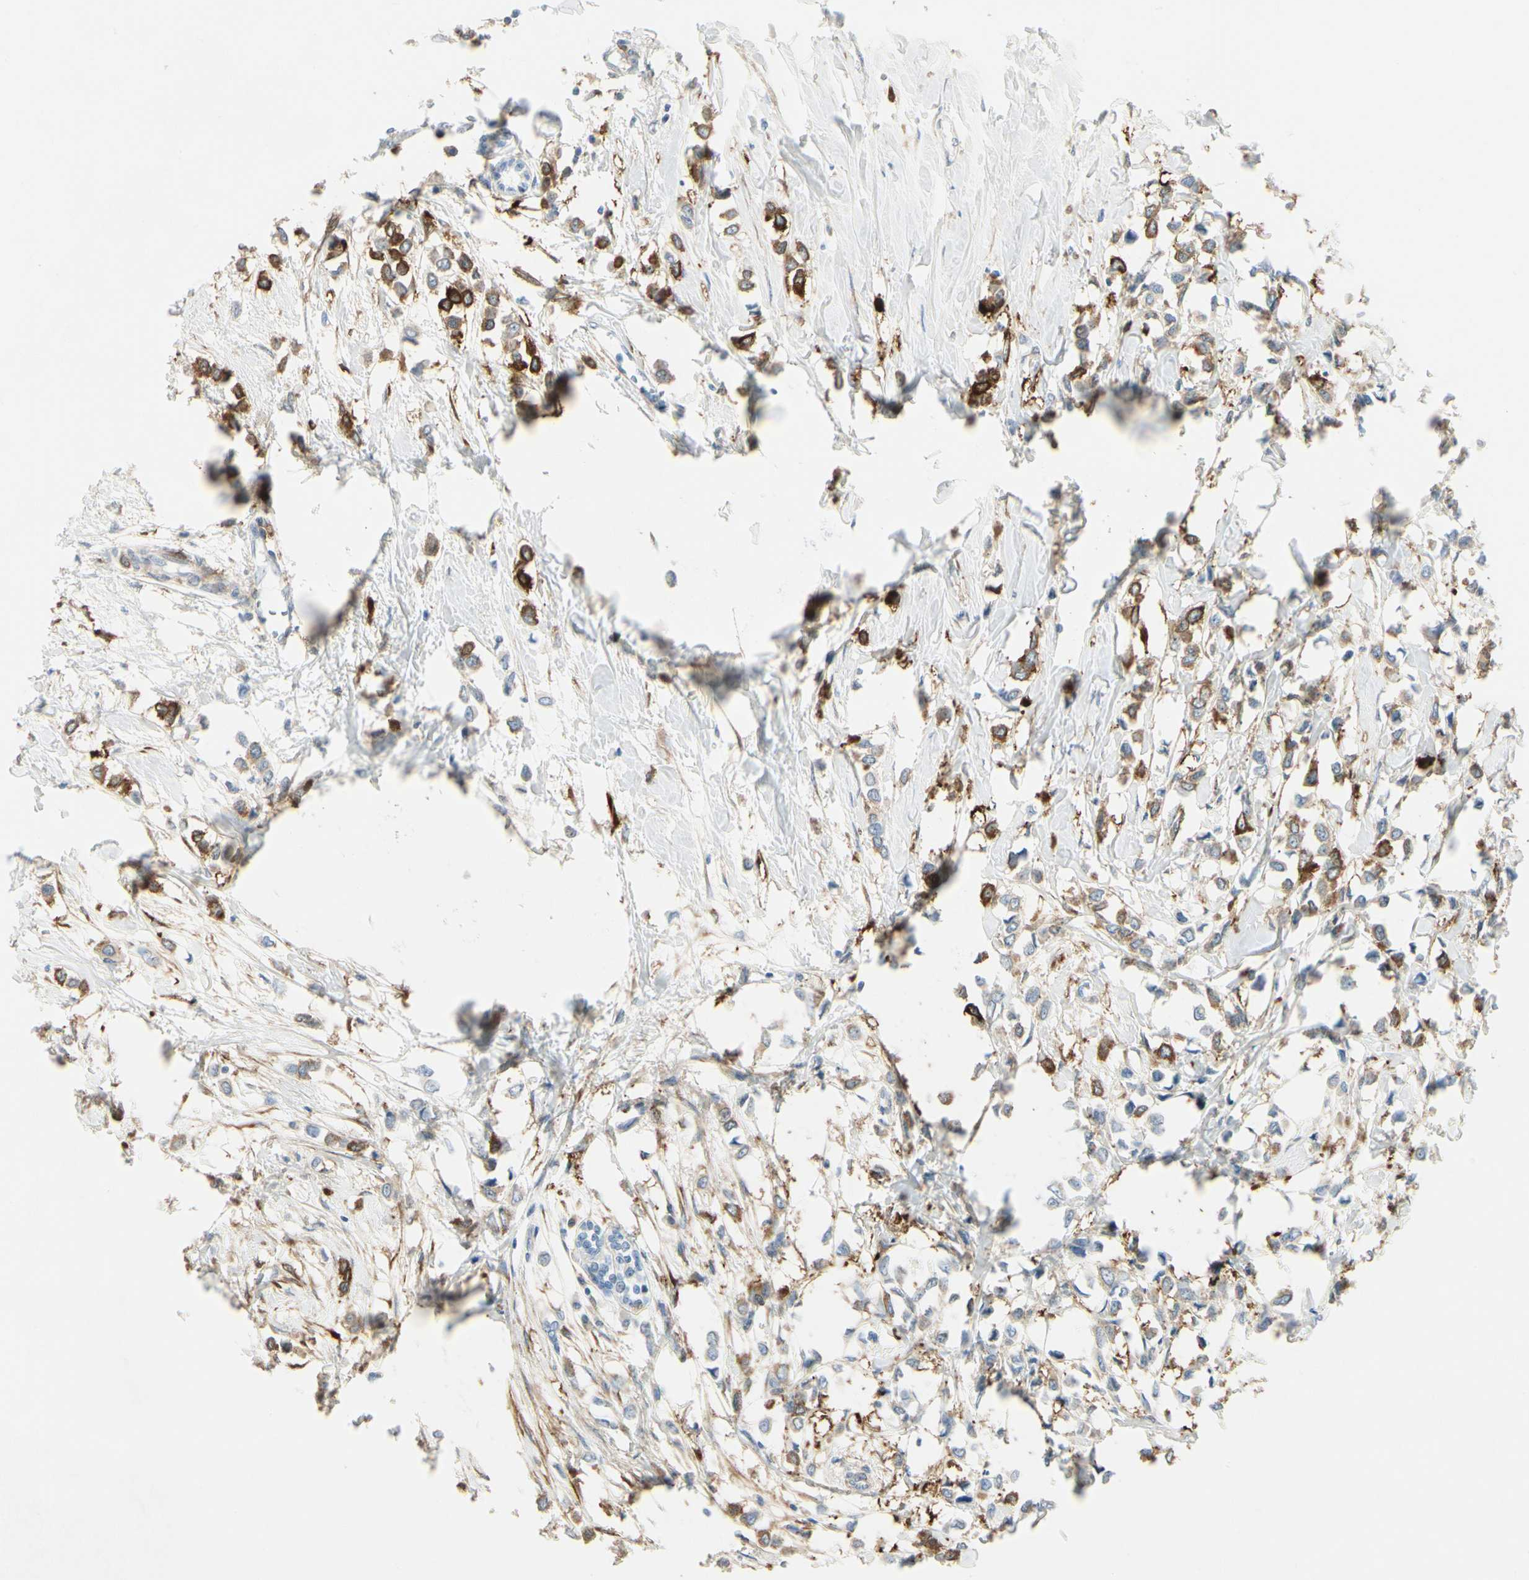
{"staining": {"intensity": "strong", "quantity": "25%-75%", "location": "cytoplasmic/membranous"}, "tissue": "breast cancer", "cell_type": "Tumor cells", "image_type": "cancer", "snomed": [{"axis": "morphology", "description": "Lobular carcinoma"}, {"axis": "topography", "description": "Breast"}], "caption": "Human breast lobular carcinoma stained with a protein marker shows strong staining in tumor cells.", "gene": "AMPH", "patient": {"sex": "female", "age": 51}}